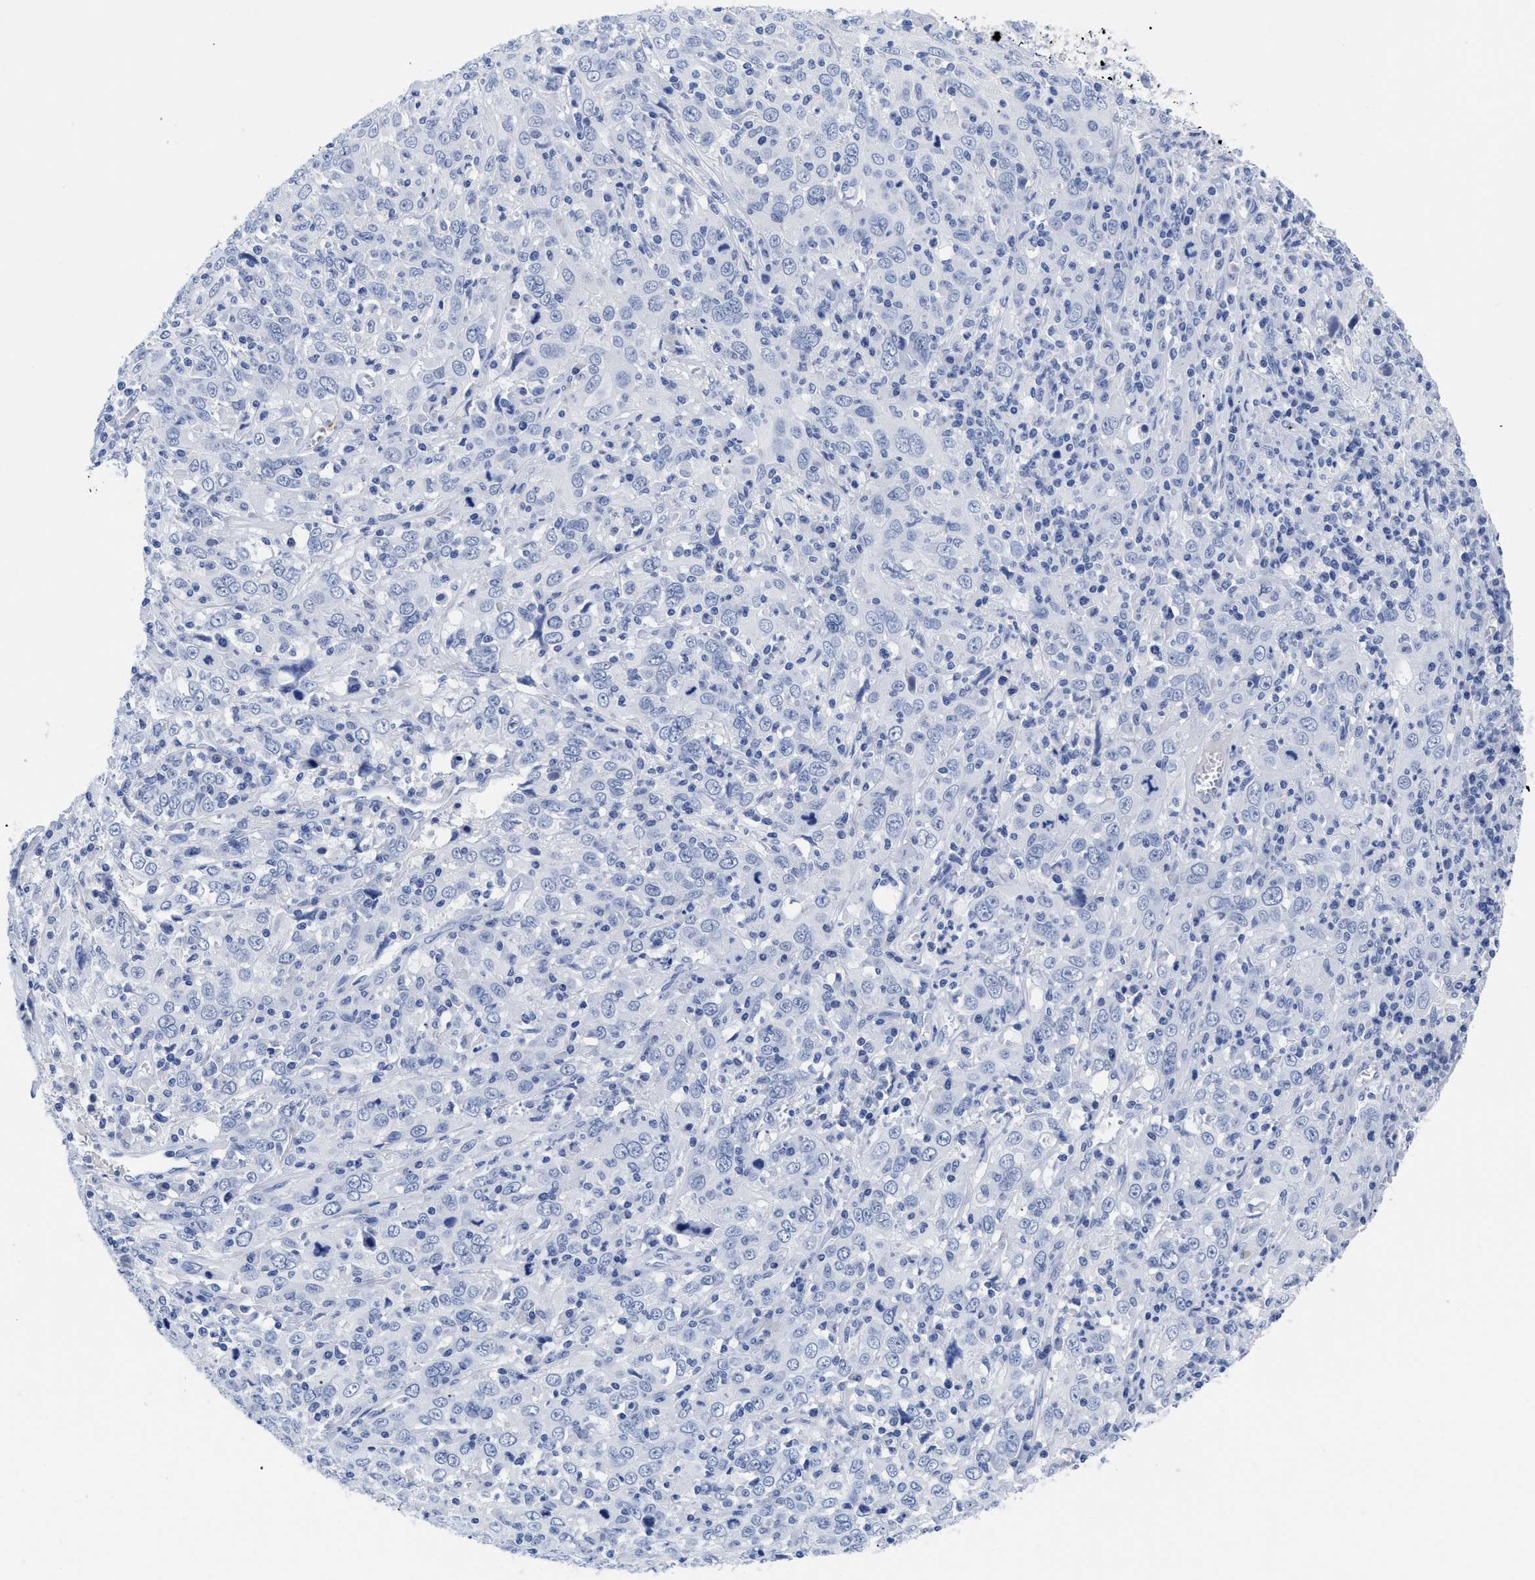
{"staining": {"intensity": "negative", "quantity": "none", "location": "none"}, "tissue": "cervical cancer", "cell_type": "Tumor cells", "image_type": "cancer", "snomed": [{"axis": "morphology", "description": "Squamous cell carcinoma, NOS"}, {"axis": "topography", "description": "Cervix"}], "caption": "The immunohistochemistry (IHC) photomicrograph has no significant staining in tumor cells of cervical cancer (squamous cell carcinoma) tissue.", "gene": "TREML1", "patient": {"sex": "female", "age": 46}}